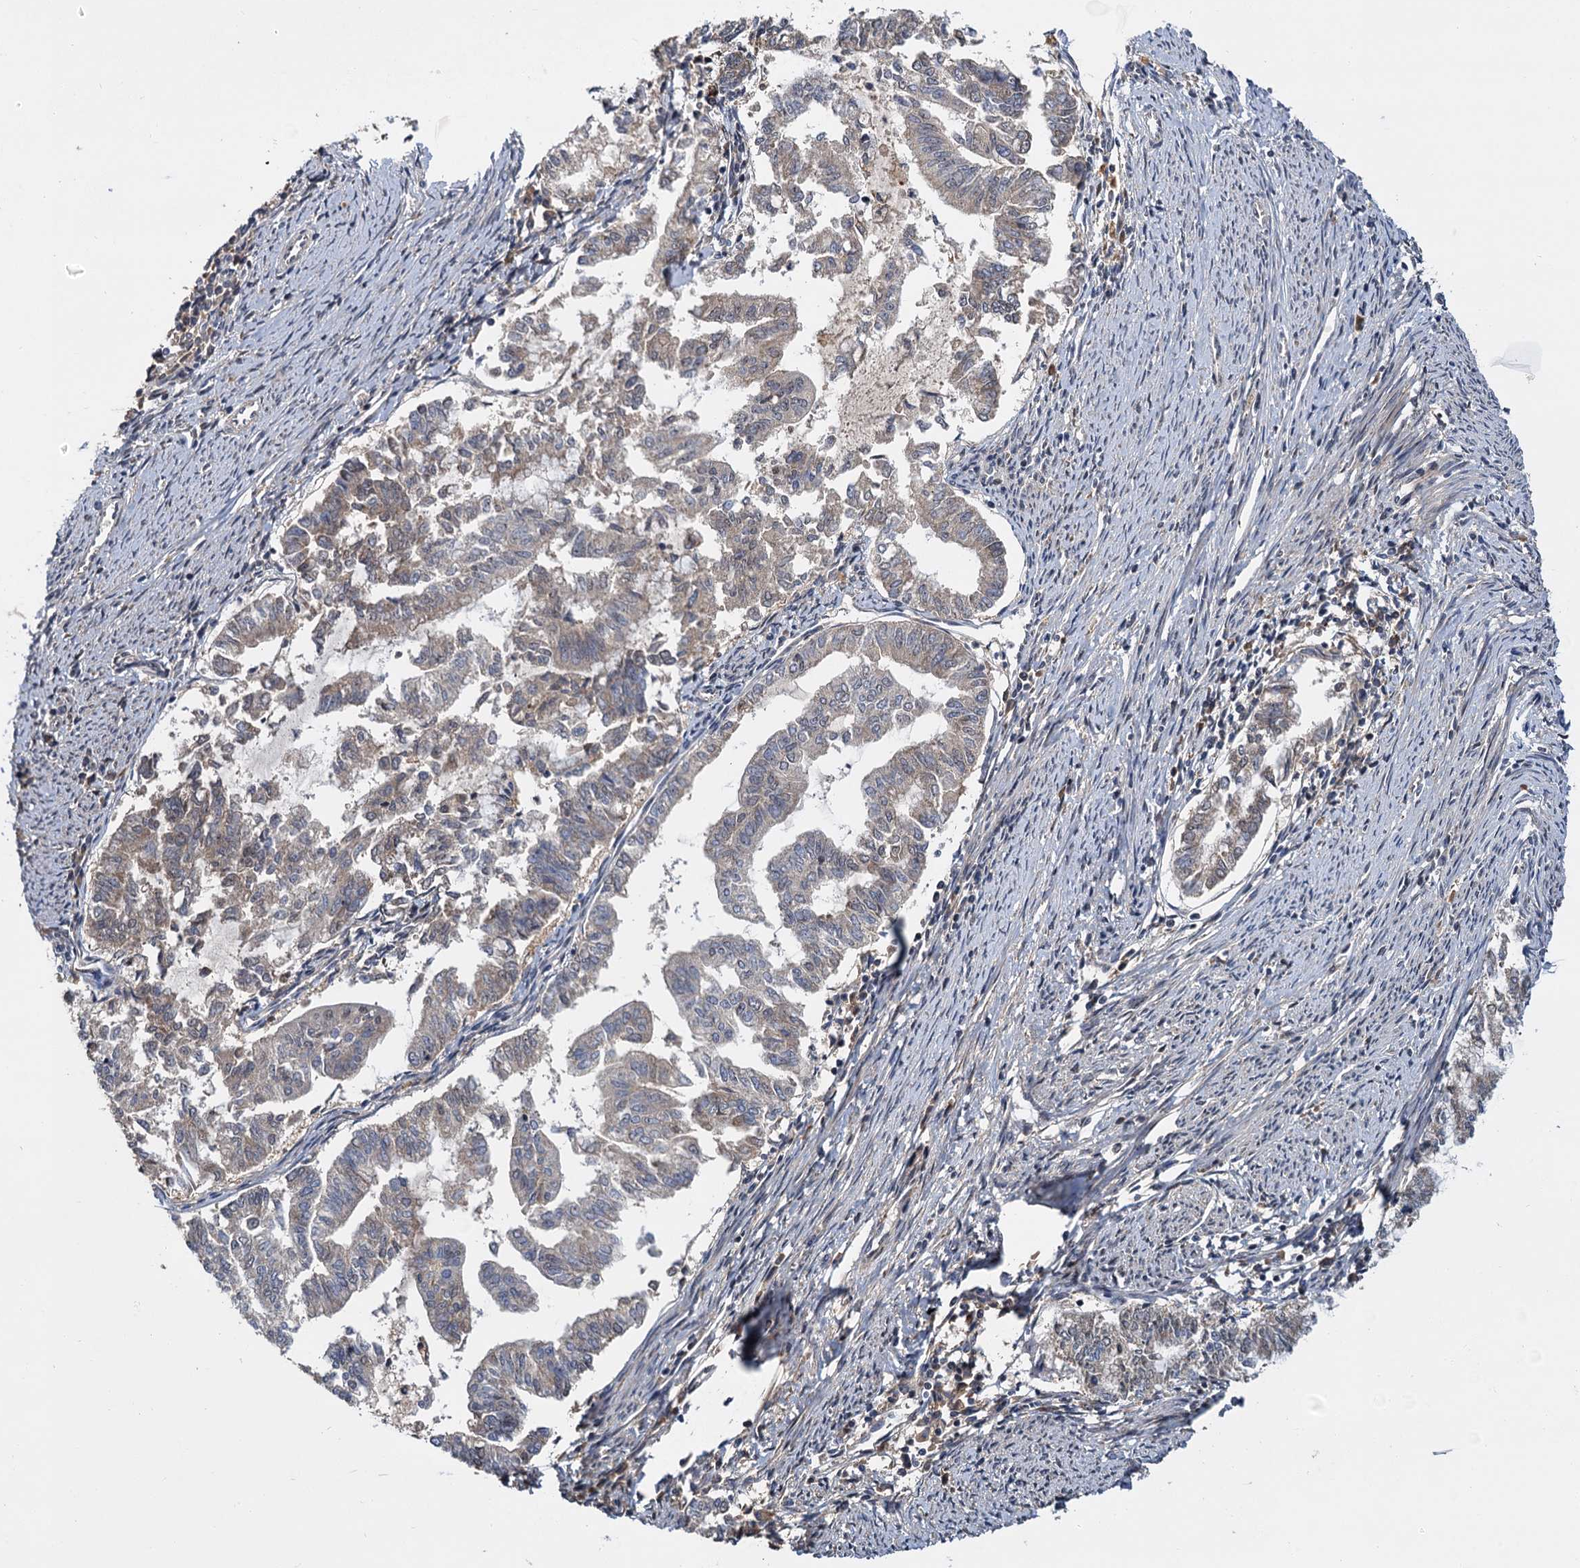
{"staining": {"intensity": "weak", "quantity": "25%-75%", "location": "cytoplasmic/membranous"}, "tissue": "endometrial cancer", "cell_type": "Tumor cells", "image_type": "cancer", "snomed": [{"axis": "morphology", "description": "Adenocarcinoma, NOS"}, {"axis": "topography", "description": "Endometrium"}], "caption": "Immunohistochemical staining of human endometrial cancer exhibits low levels of weak cytoplasmic/membranous expression in approximately 25%-75% of tumor cells.", "gene": "MBD6", "patient": {"sex": "female", "age": 79}}